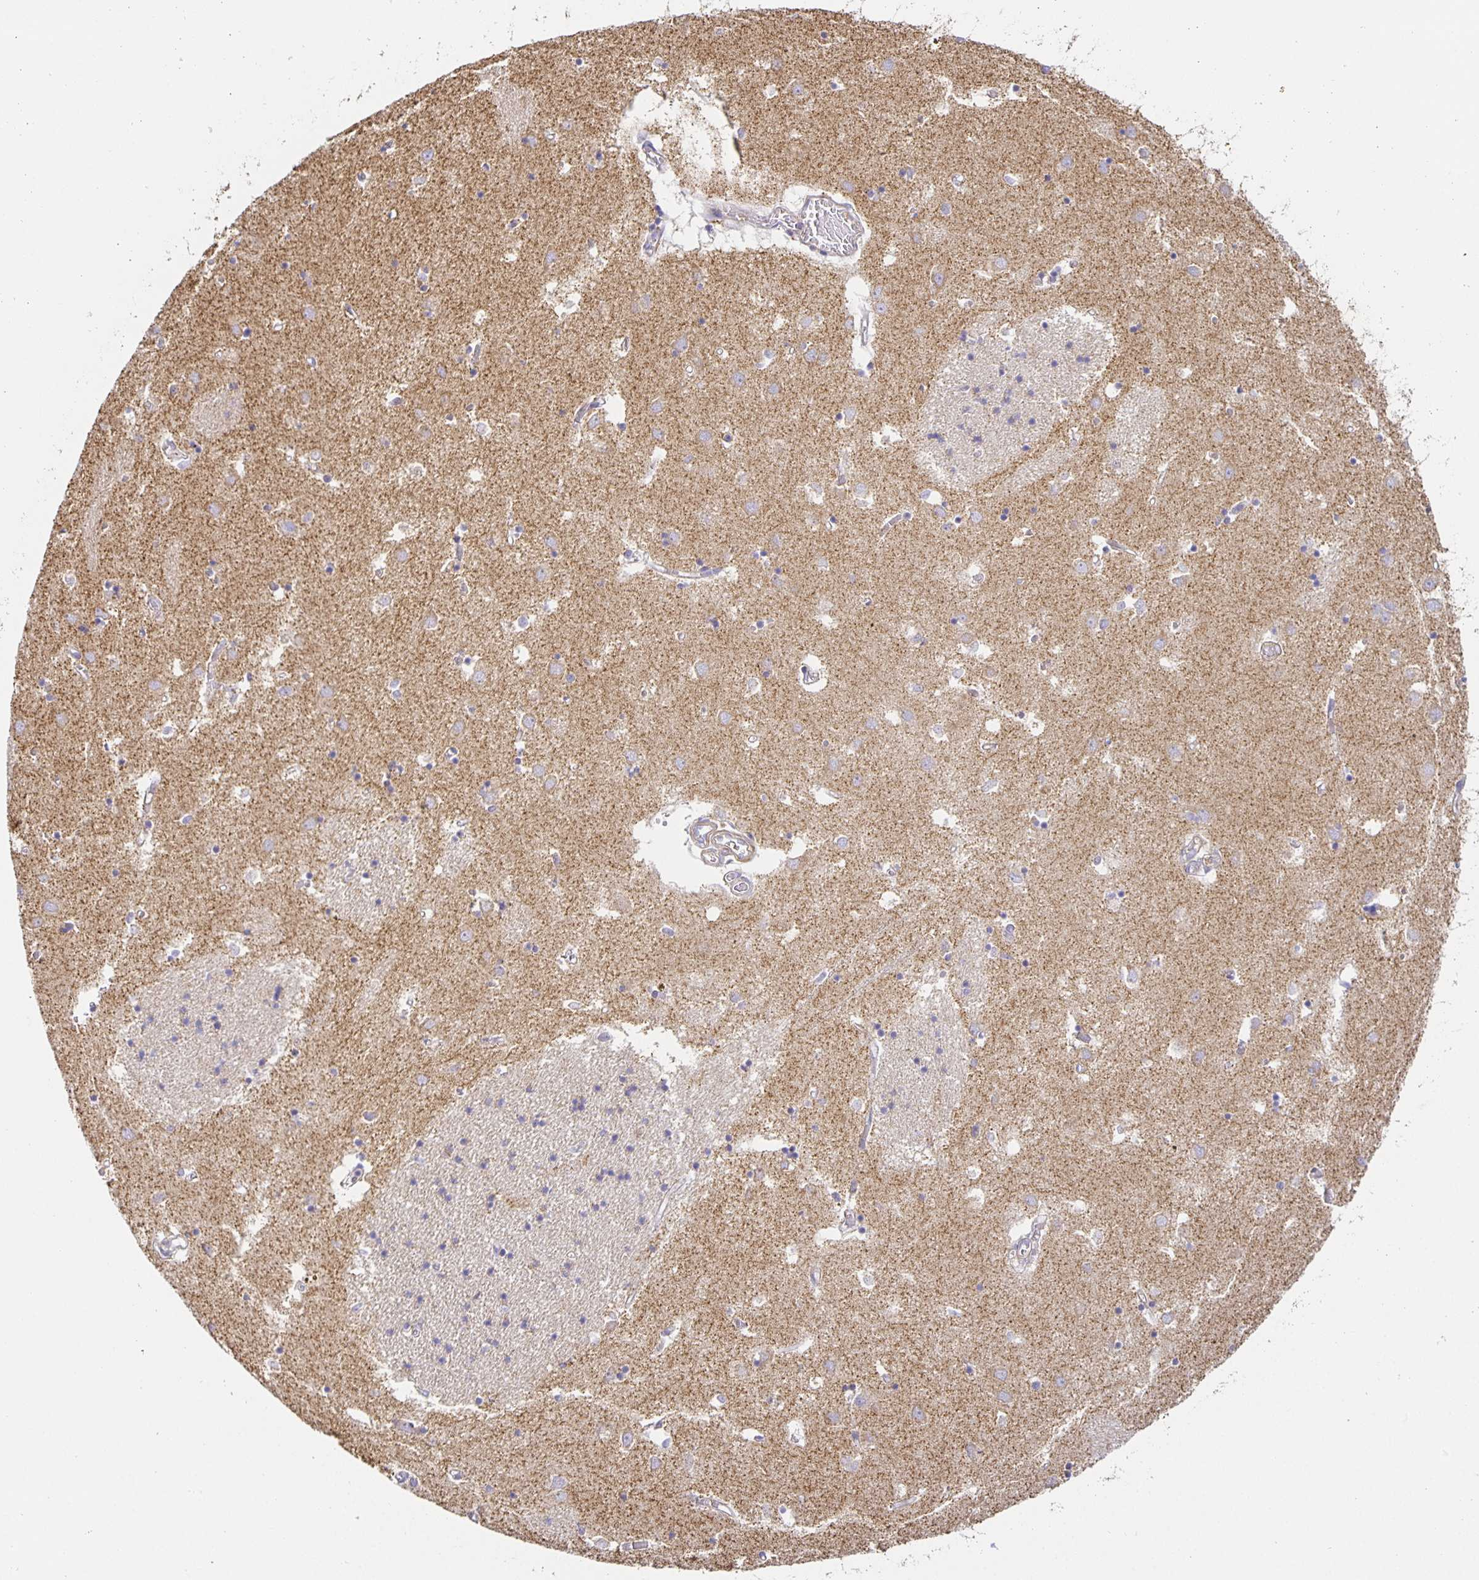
{"staining": {"intensity": "weak", "quantity": "<25%", "location": "cytoplasmic/membranous"}, "tissue": "caudate", "cell_type": "Glial cells", "image_type": "normal", "snomed": [{"axis": "morphology", "description": "Normal tissue, NOS"}, {"axis": "topography", "description": "Lateral ventricle wall"}], "caption": "Glial cells show no significant protein expression in unremarkable caudate. (DAB (3,3'-diaminobenzidine) IHC visualized using brightfield microscopy, high magnification).", "gene": "FLRT3", "patient": {"sex": "male", "age": 70}}